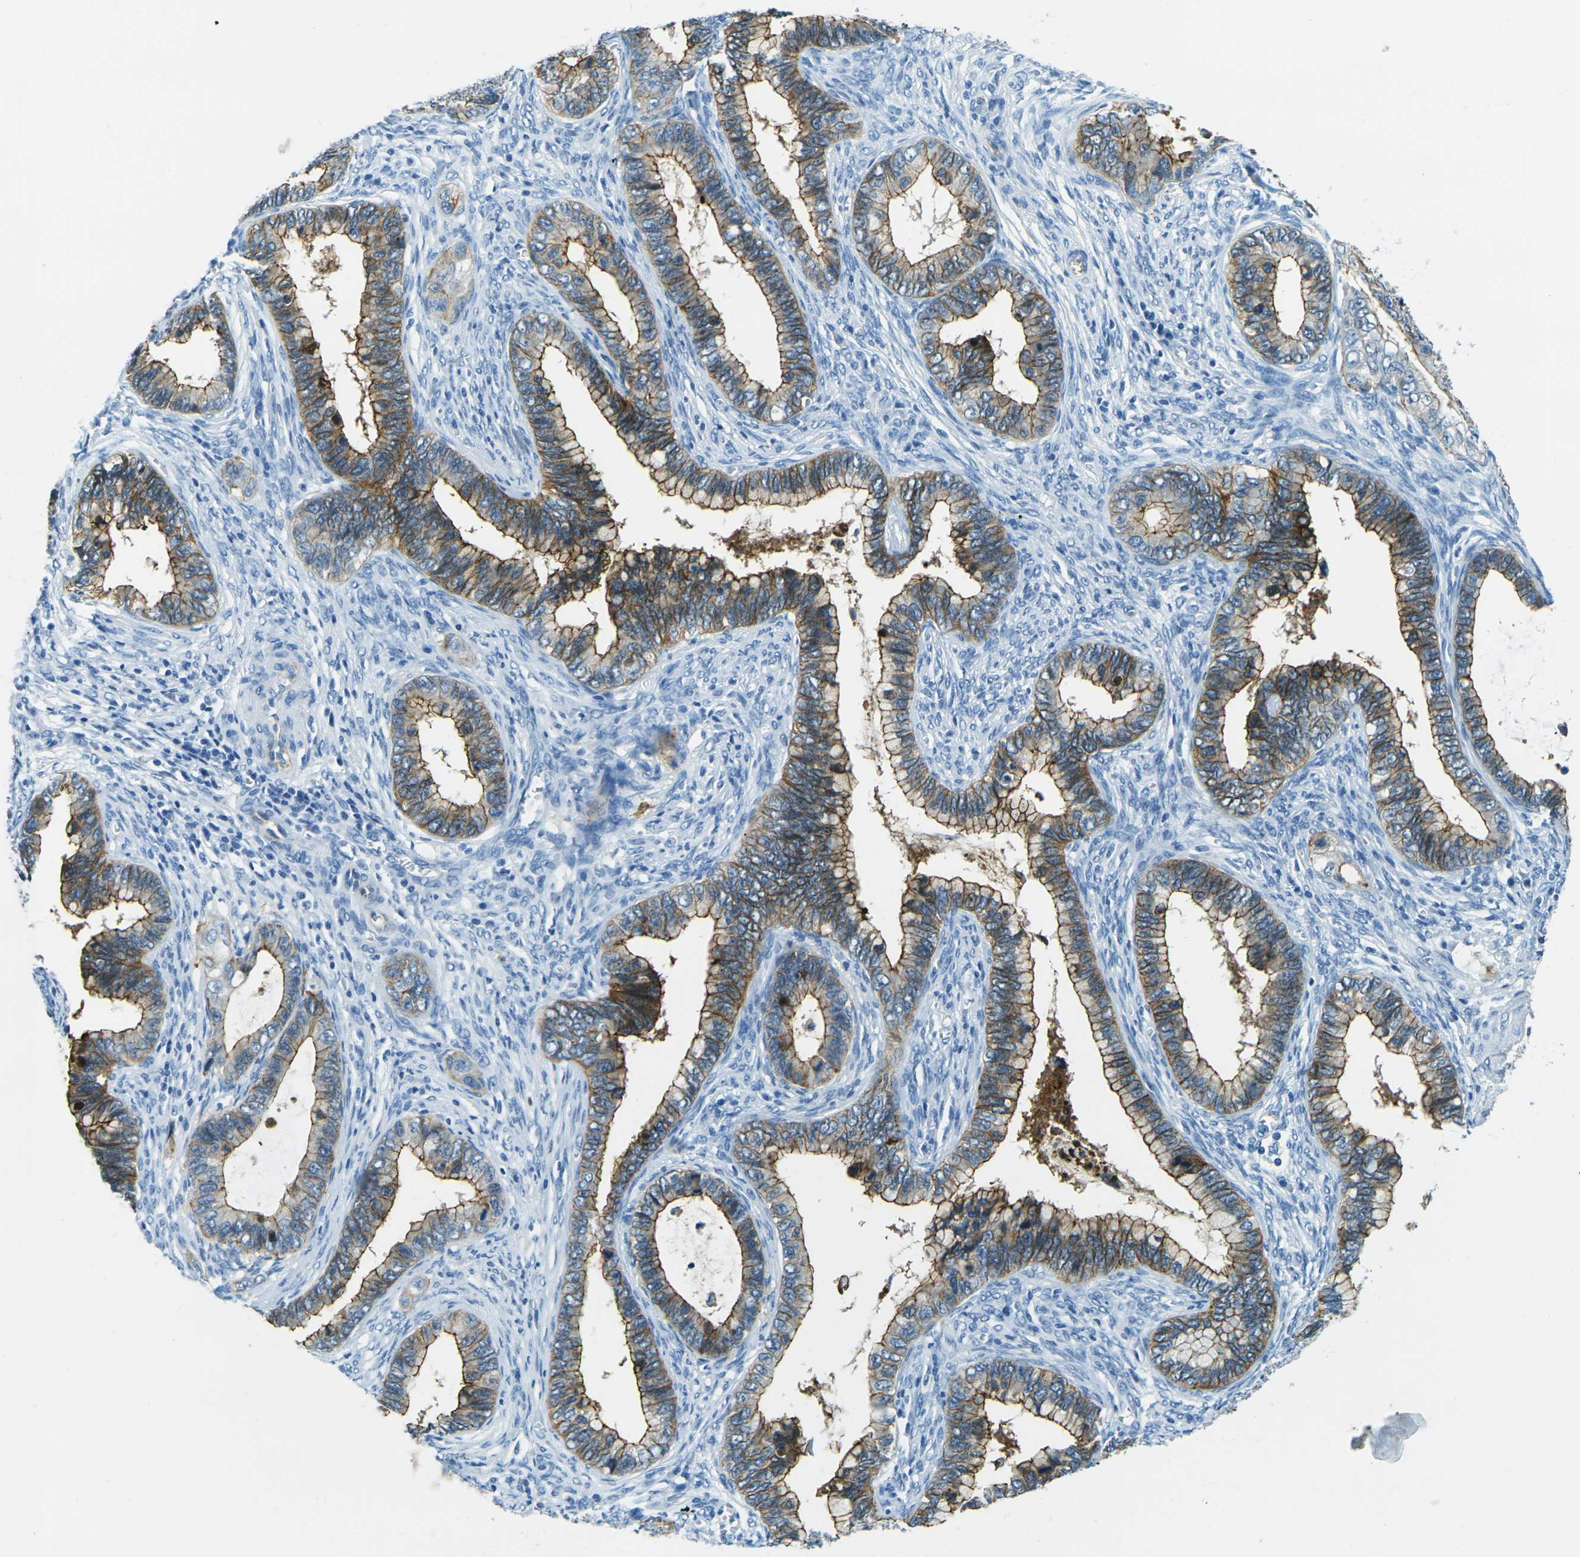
{"staining": {"intensity": "strong", "quantity": ">75%", "location": "cytoplasmic/membranous"}, "tissue": "cervical cancer", "cell_type": "Tumor cells", "image_type": "cancer", "snomed": [{"axis": "morphology", "description": "Adenocarcinoma, NOS"}, {"axis": "topography", "description": "Cervix"}], "caption": "Brown immunohistochemical staining in human cervical adenocarcinoma exhibits strong cytoplasmic/membranous positivity in approximately >75% of tumor cells. (Stains: DAB (3,3'-diaminobenzidine) in brown, nuclei in blue, Microscopy: brightfield microscopy at high magnification).", "gene": "OCLN", "patient": {"sex": "female", "age": 44}}